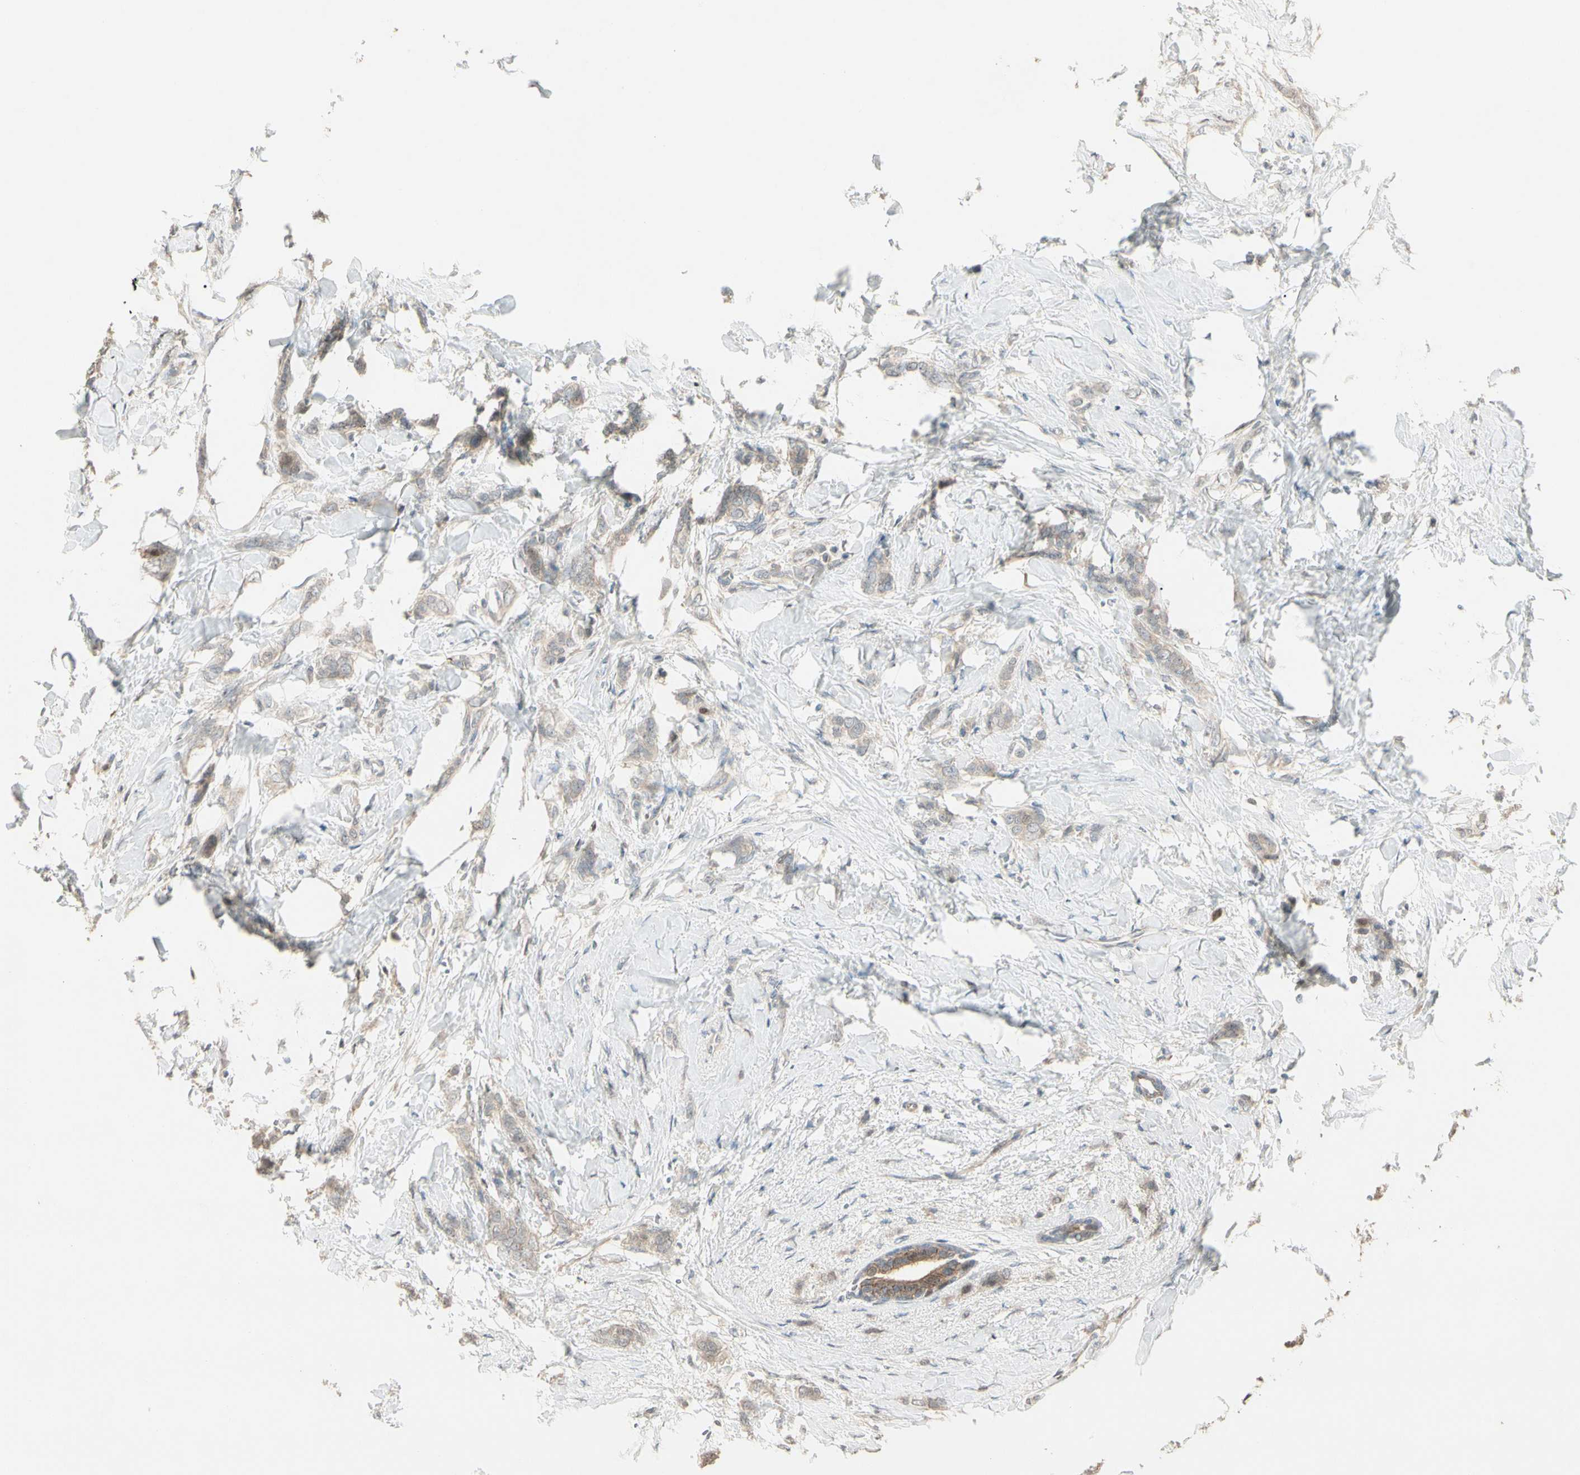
{"staining": {"intensity": "weak", "quantity": "25%-75%", "location": "cytoplasmic/membranous"}, "tissue": "breast cancer", "cell_type": "Tumor cells", "image_type": "cancer", "snomed": [{"axis": "morphology", "description": "Lobular carcinoma, in situ"}, {"axis": "morphology", "description": "Lobular carcinoma"}, {"axis": "topography", "description": "Breast"}], "caption": "About 25%-75% of tumor cells in human lobular carcinoma (breast) exhibit weak cytoplasmic/membranous protein expression as visualized by brown immunohistochemical staining.", "gene": "P3H2", "patient": {"sex": "female", "age": 41}}